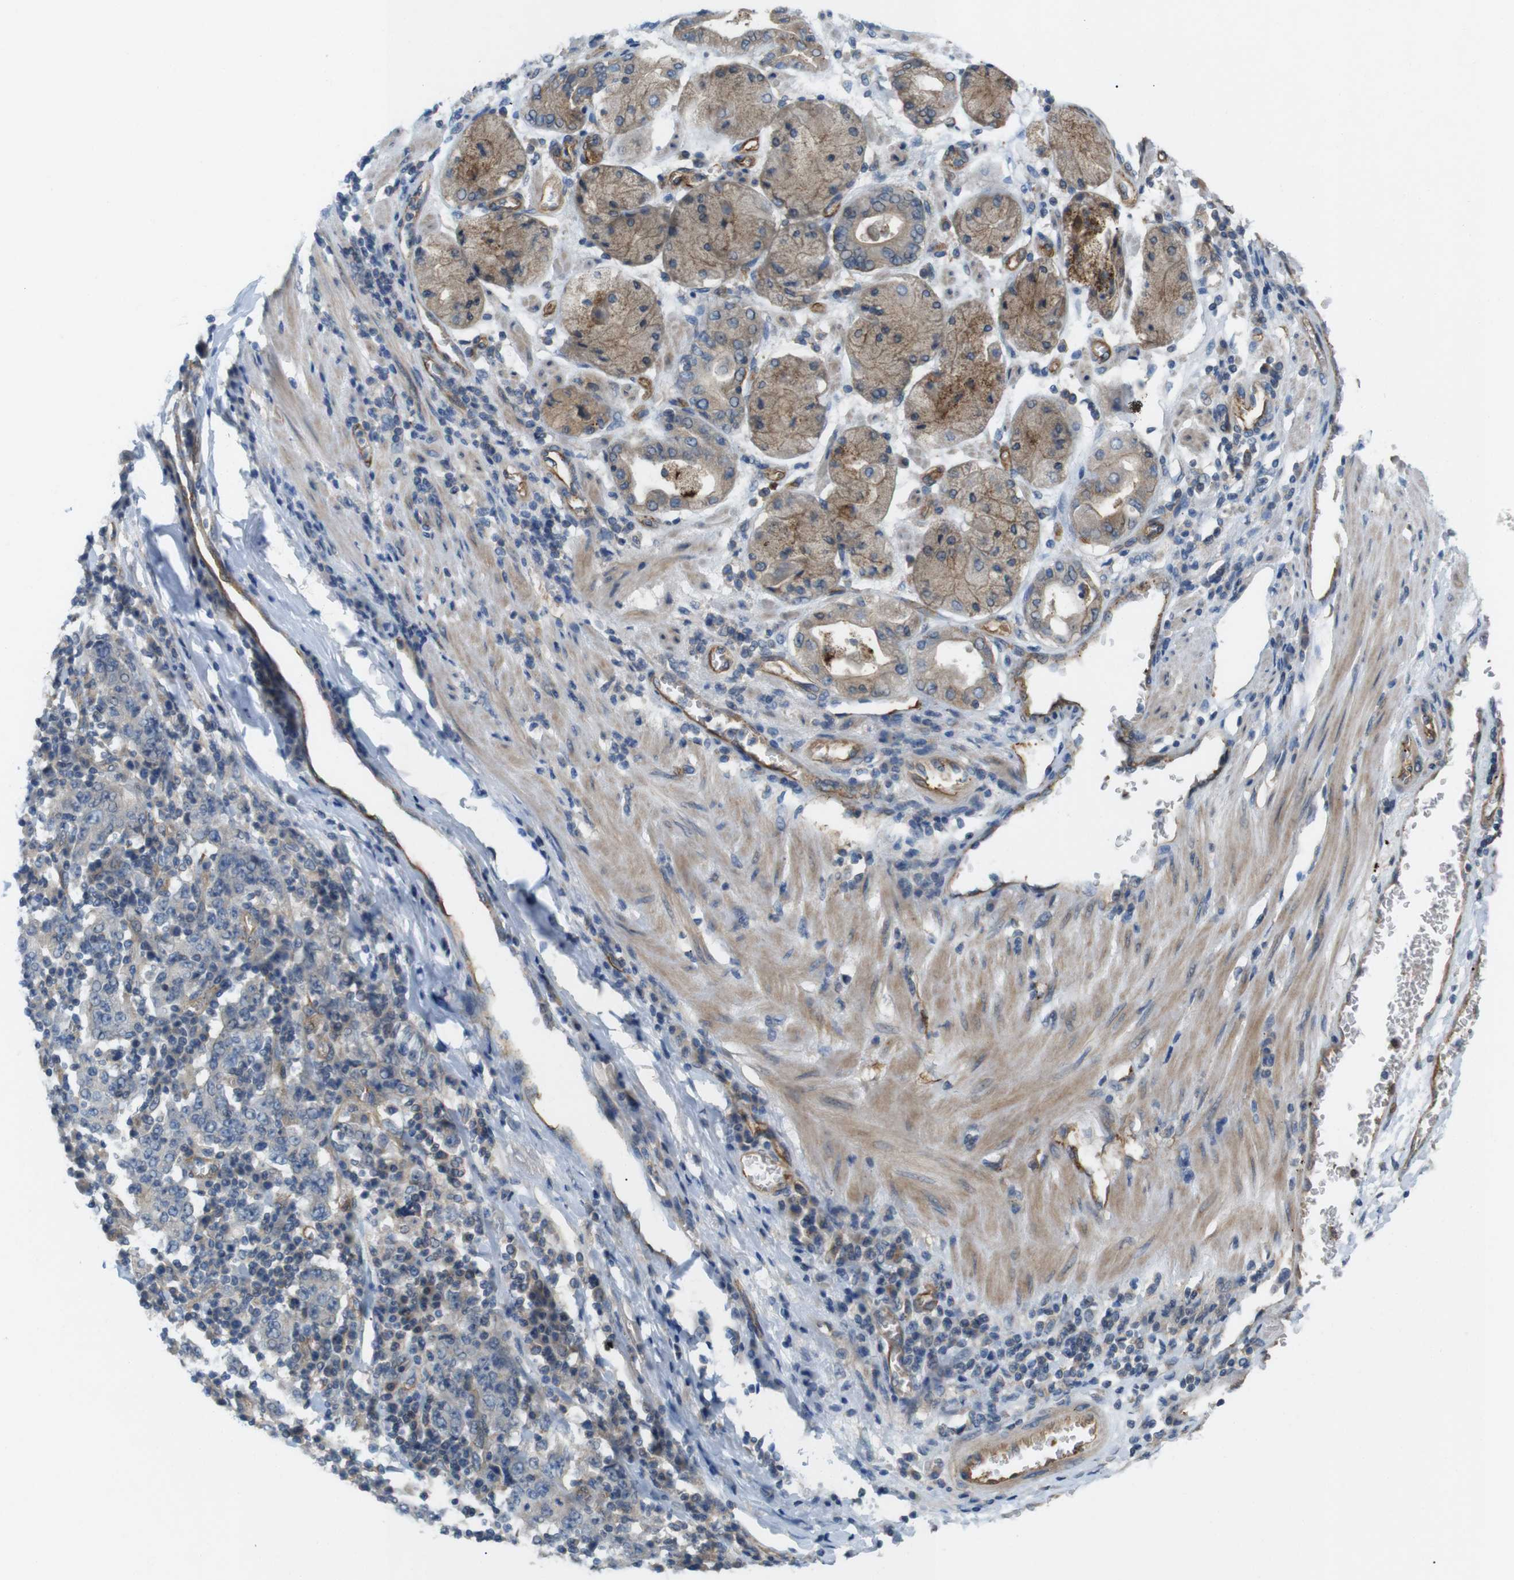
{"staining": {"intensity": "moderate", "quantity": "25%-75%", "location": "cytoplasmic/membranous"}, "tissue": "stomach cancer", "cell_type": "Tumor cells", "image_type": "cancer", "snomed": [{"axis": "morphology", "description": "Normal tissue, NOS"}, {"axis": "morphology", "description": "Adenocarcinoma, NOS"}, {"axis": "topography", "description": "Stomach, upper"}, {"axis": "topography", "description": "Stomach"}], "caption": "DAB (3,3'-diaminobenzidine) immunohistochemical staining of human adenocarcinoma (stomach) shows moderate cytoplasmic/membranous protein expression in about 25%-75% of tumor cells.", "gene": "BVES", "patient": {"sex": "male", "age": 59}}